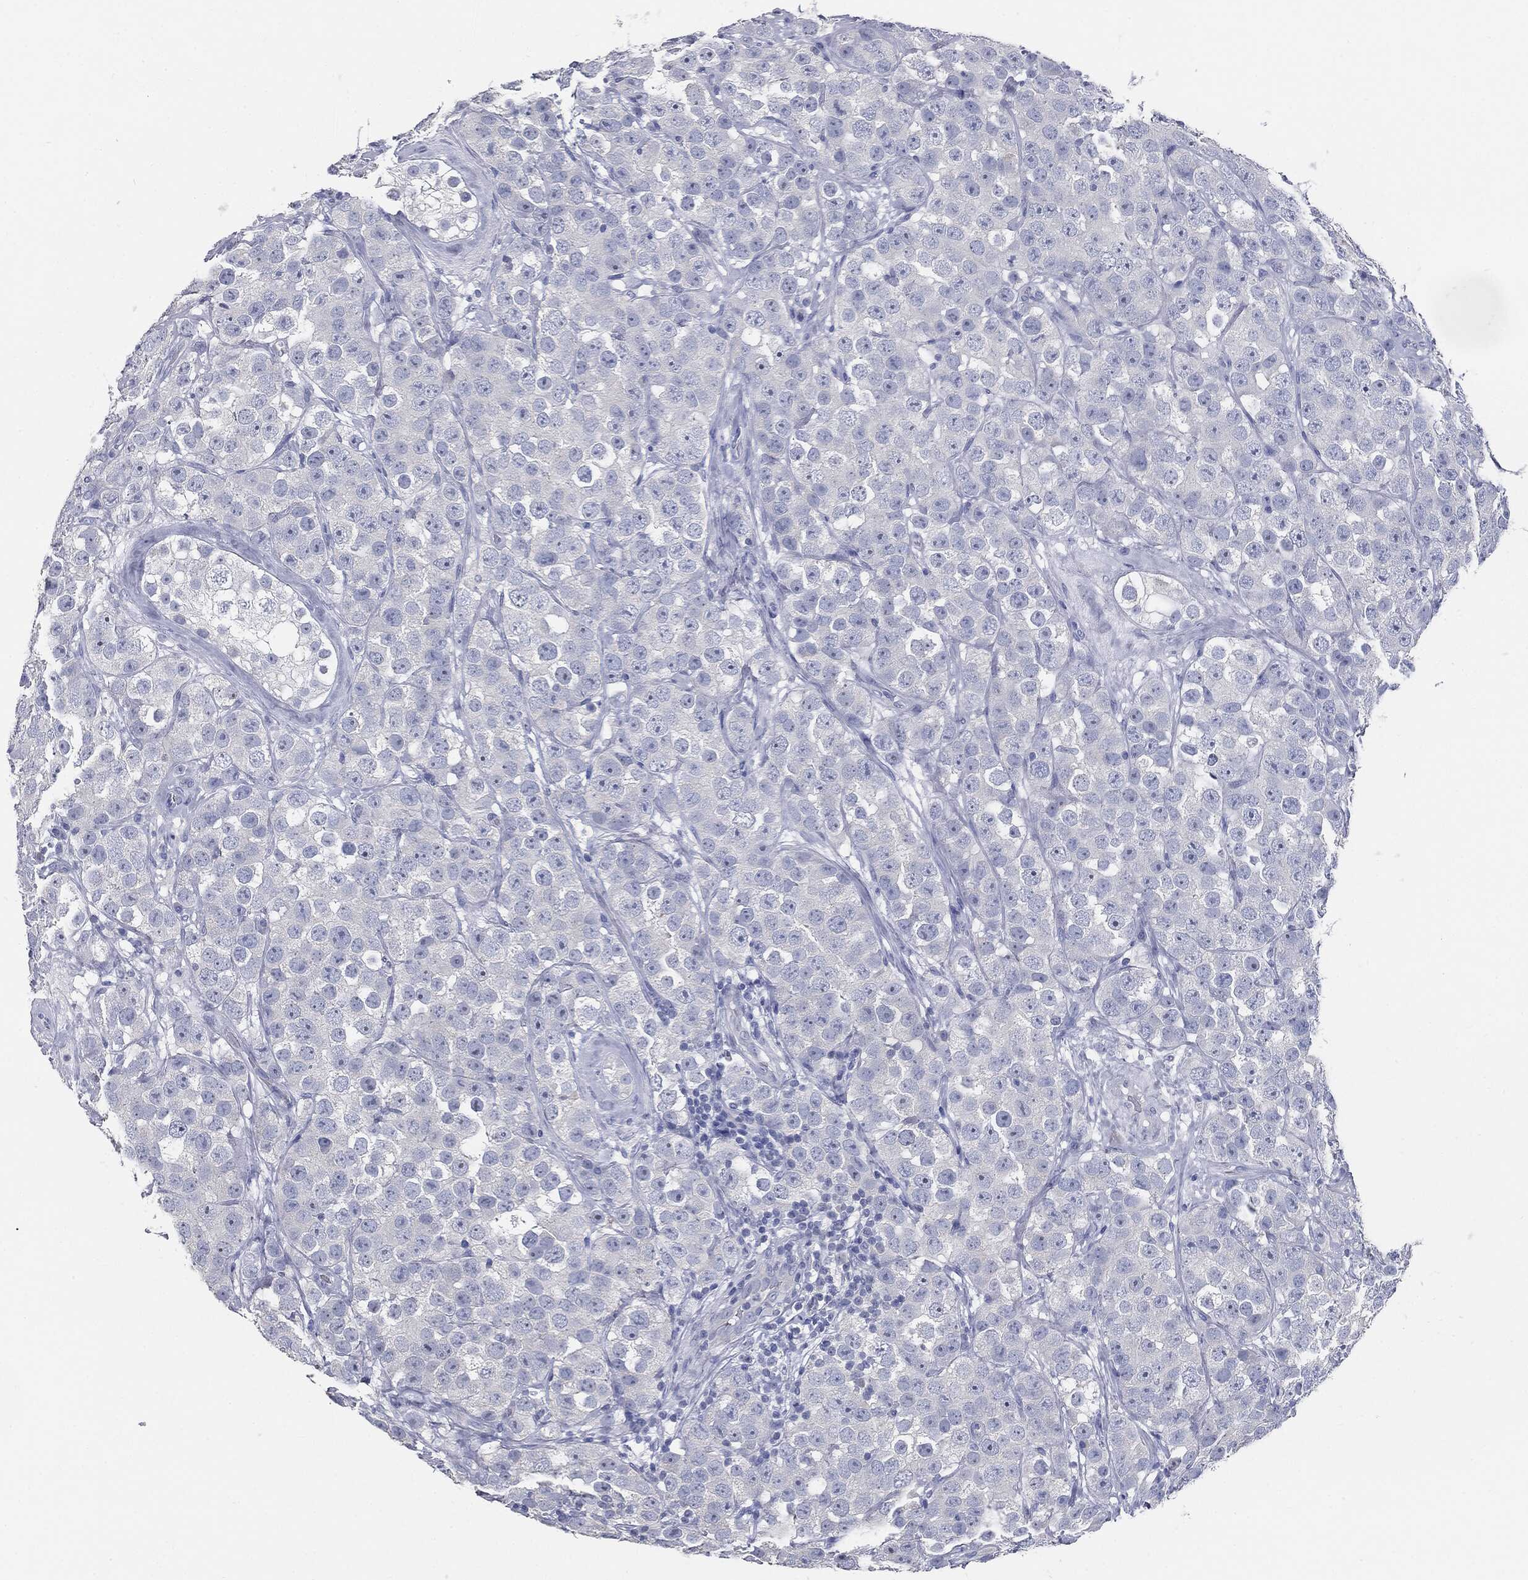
{"staining": {"intensity": "negative", "quantity": "none", "location": "none"}, "tissue": "testis cancer", "cell_type": "Tumor cells", "image_type": "cancer", "snomed": [{"axis": "morphology", "description": "Seminoma, NOS"}, {"axis": "topography", "description": "Testis"}], "caption": "There is no significant staining in tumor cells of testis seminoma.", "gene": "CUZD1", "patient": {"sex": "male", "age": 28}}